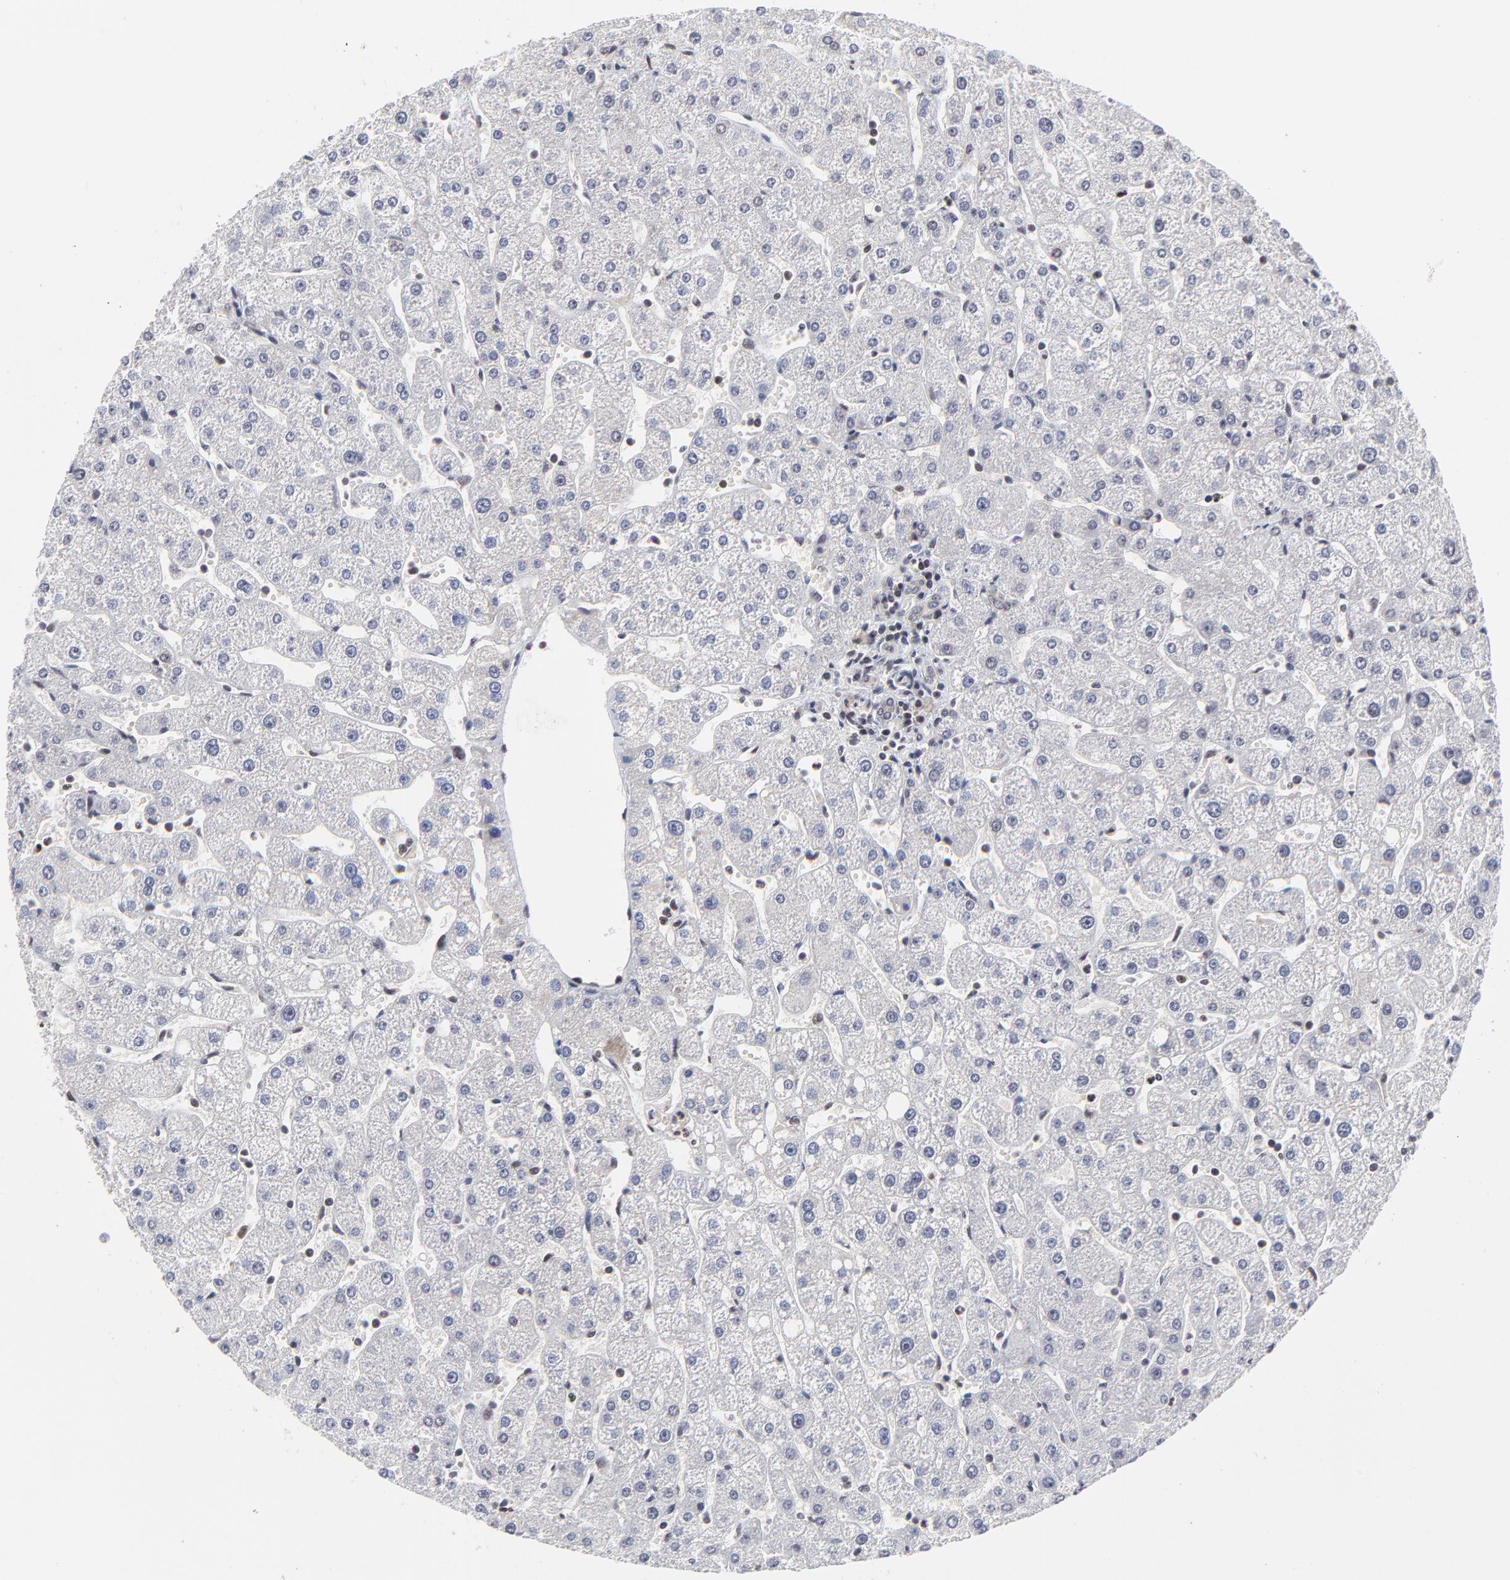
{"staining": {"intensity": "negative", "quantity": "none", "location": "none"}, "tissue": "liver", "cell_type": "Cholangiocytes", "image_type": "normal", "snomed": [{"axis": "morphology", "description": "Normal tissue, NOS"}, {"axis": "topography", "description": "Liver"}], "caption": "Immunohistochemical staining of benign liver exhibits no significant positivity in cholangiocytes.", "gene": "ZNF777", "patient": {"sex": "male", "age": 67}}